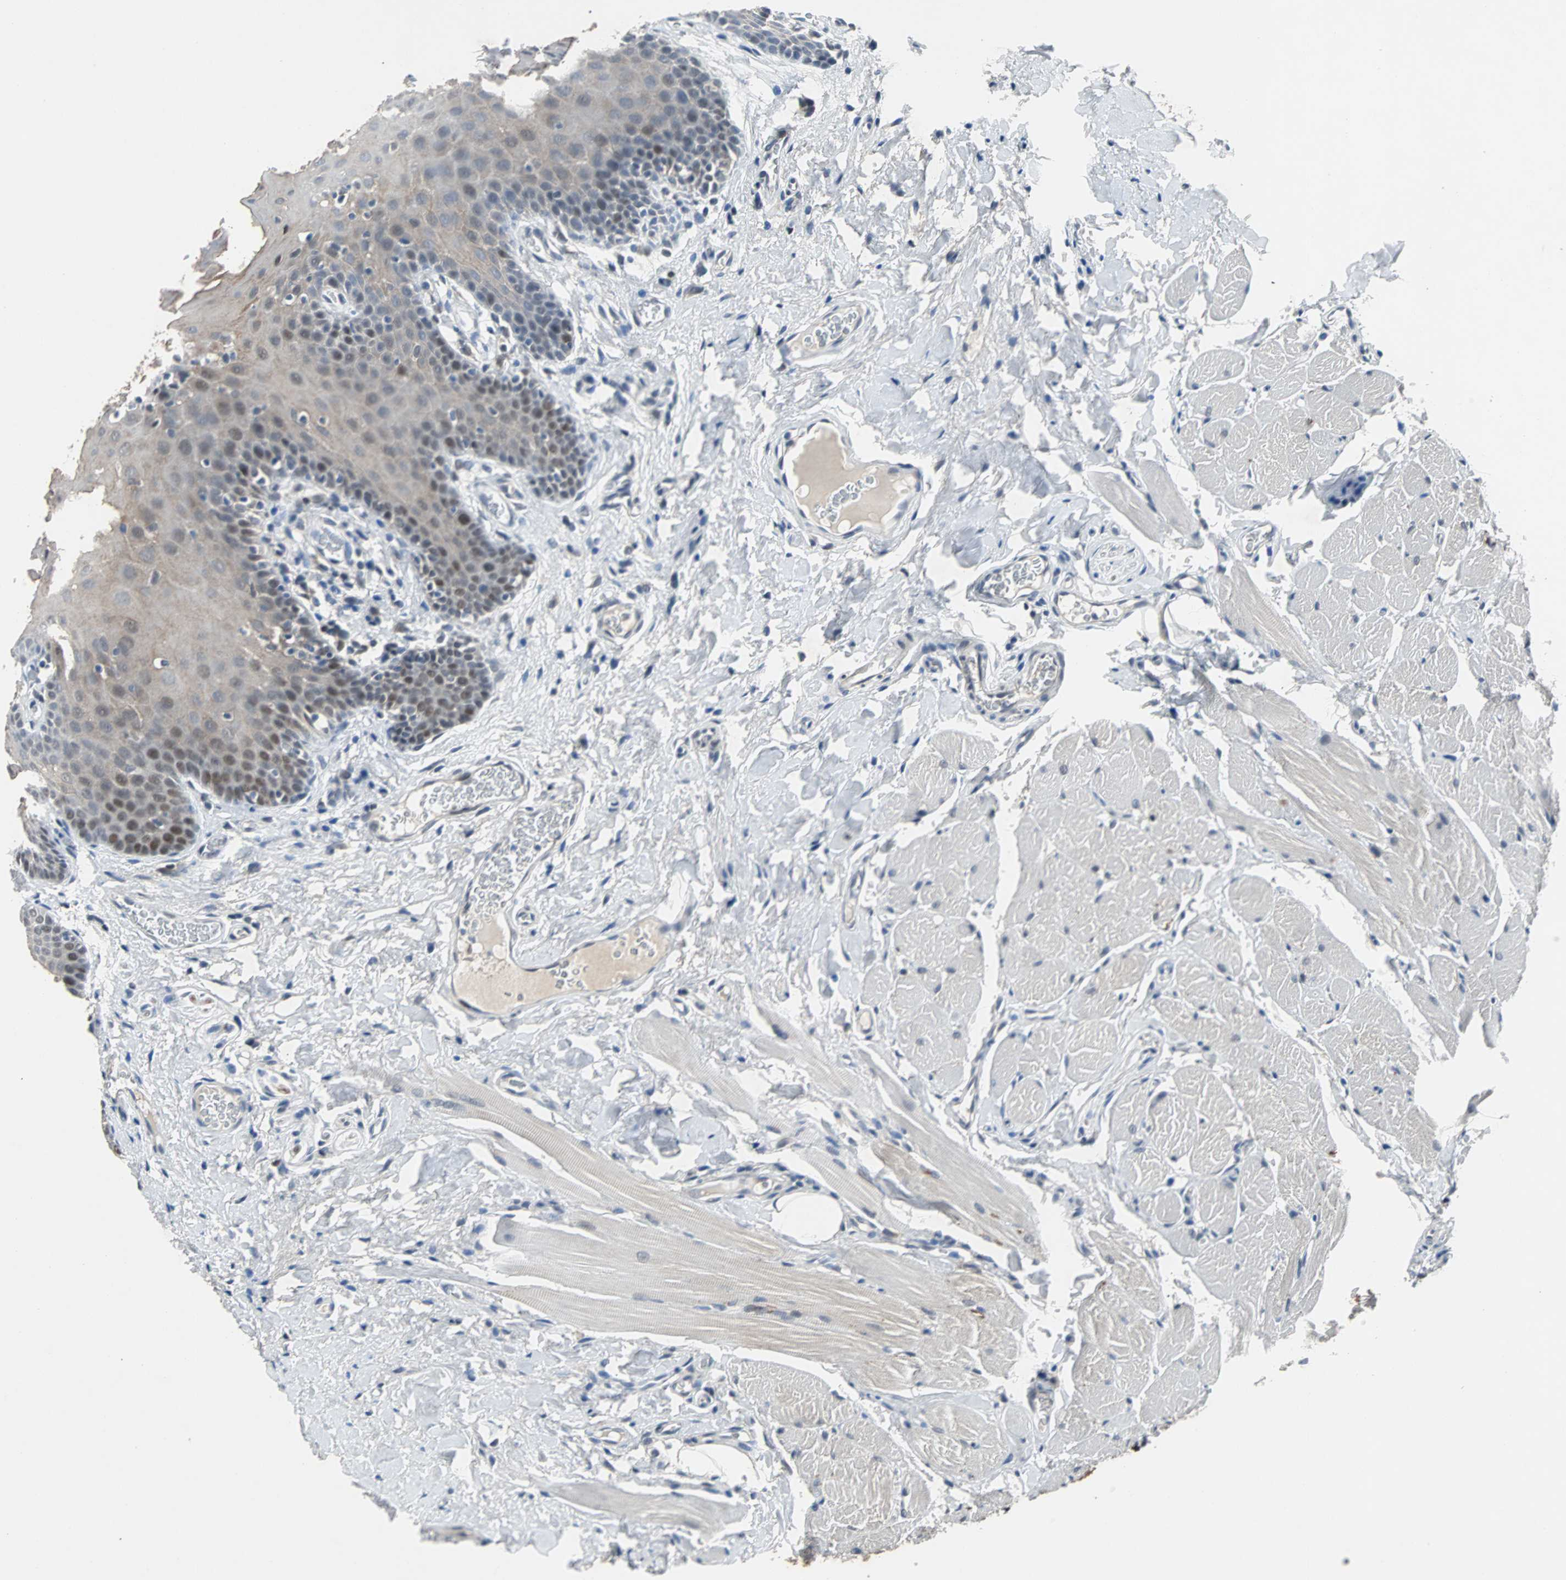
{"staining": {"intensity": "moderate", "quantity": "<25%", "location": "nuclear"}, "tissue": "oral mucosa", "cell_type": "Squamous epithelial cells", "image_type": "normal", "snomed": [{"axis": "morphology", "description": "Normal tissue, NOS"}, {"axis": "topography", "description": "Oral tissue"}], "caption": "Immunohistochemical staining of normal oral mucosa reveals moderate nuclear protein expression in about <25% of squamous epithelial cells.", "gene": "USP28", "patient": {"sex": "male", "age": 54}}